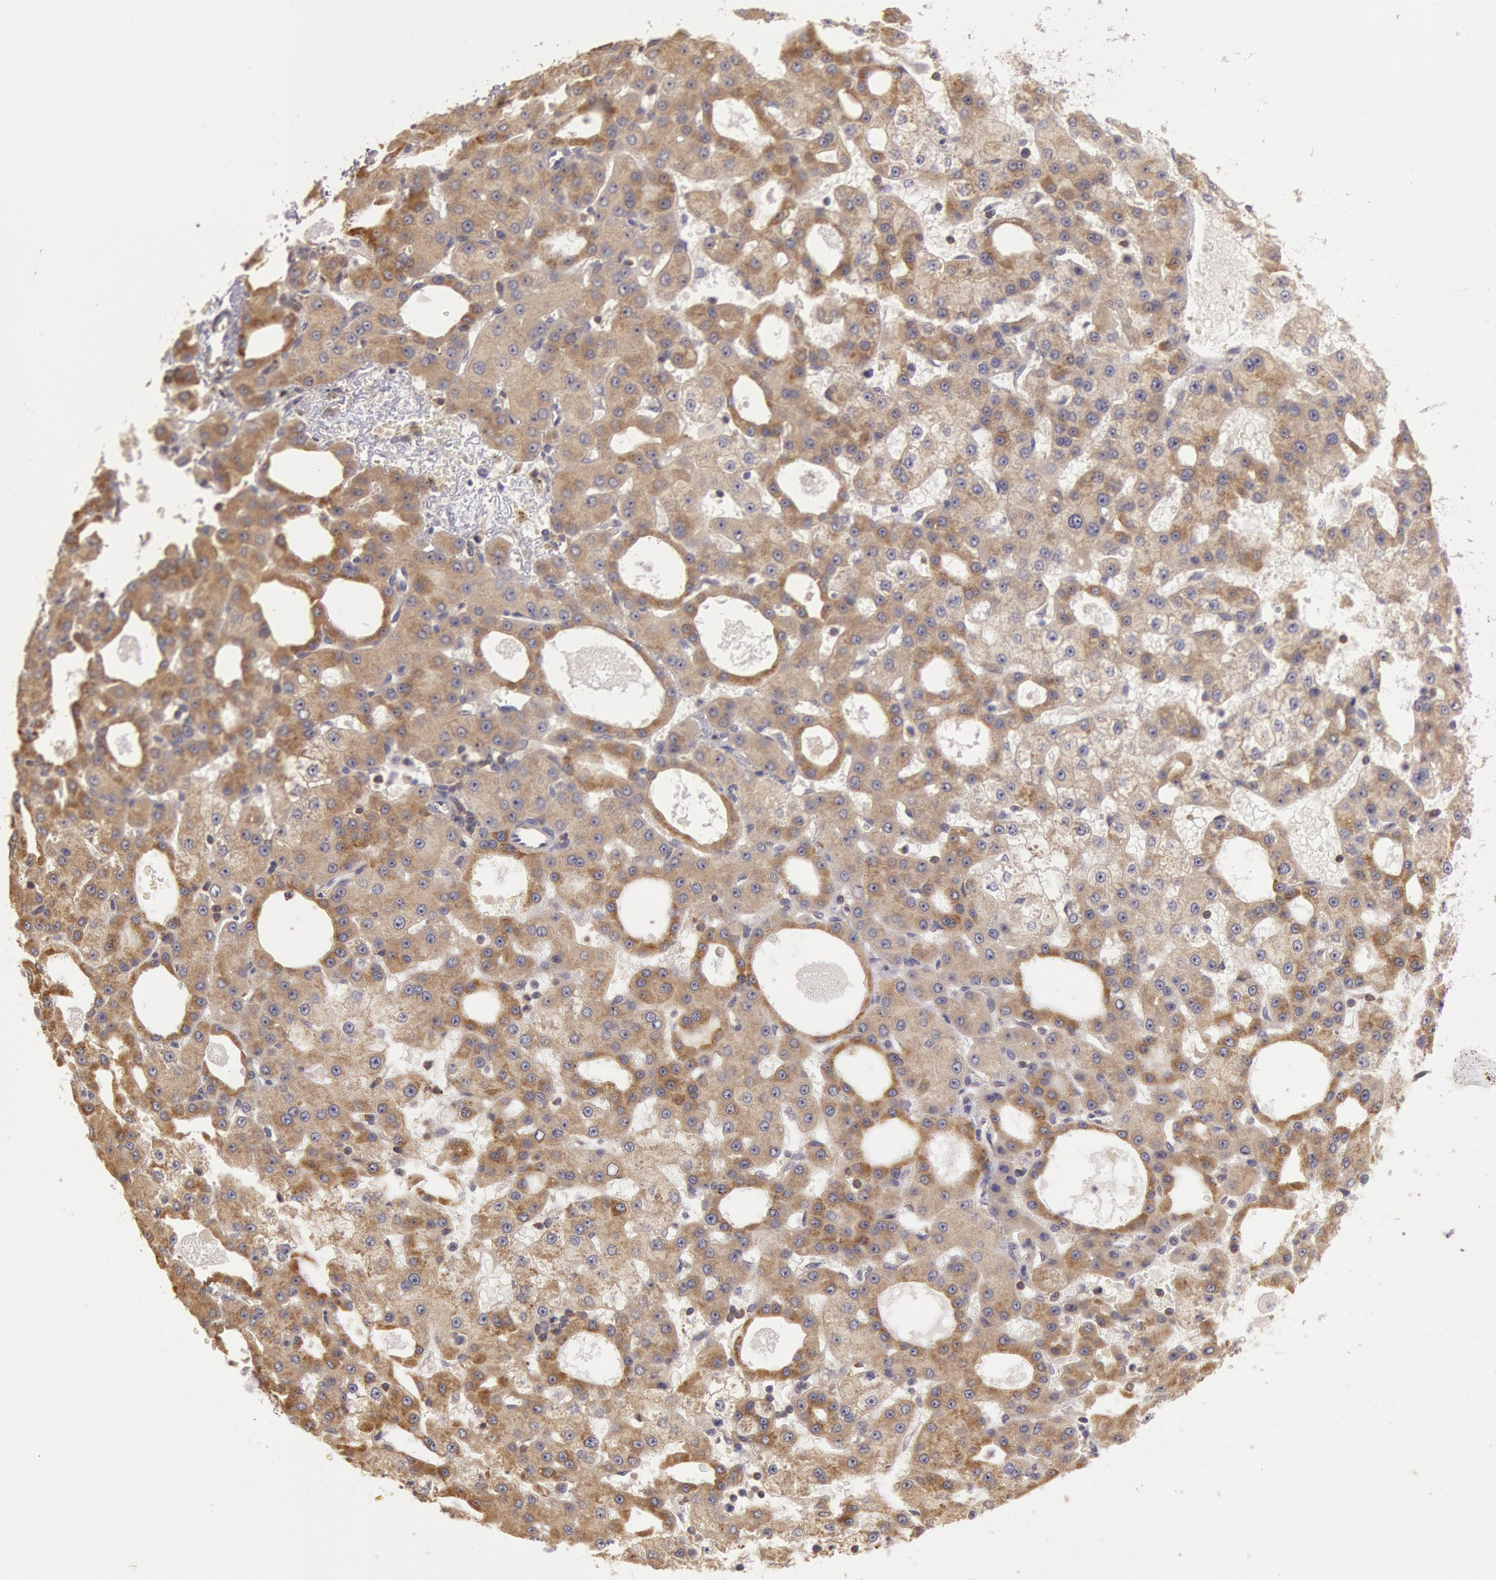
{"staining": {"intensity": "moderate", "quantity": ">75%", "location": "cytoplasmic/membranous"}, "tissue": "liver cancer", "cell_type": "Tumor cells", "image_type": "cancer", "snomed": [{"axis": "morphology", "description": "Carcinoma, Hepatocellular, NOS"}, {"axis": "topography", "description": "Liver"}], "caption": "High-magnification brightfield microscopy of hepatocellular carcinoma (liver) stained with DAB (brown) and counterstained with hematoxylin (blue). tumor cells exhibit moderate cytoplasmic/membranous staining is appreciated in approximately>75% of cells. (IHC, brightfield microscopy, high magnification).", "gene": "NMT2", "patient": {"sex": "male", "age": 47}}